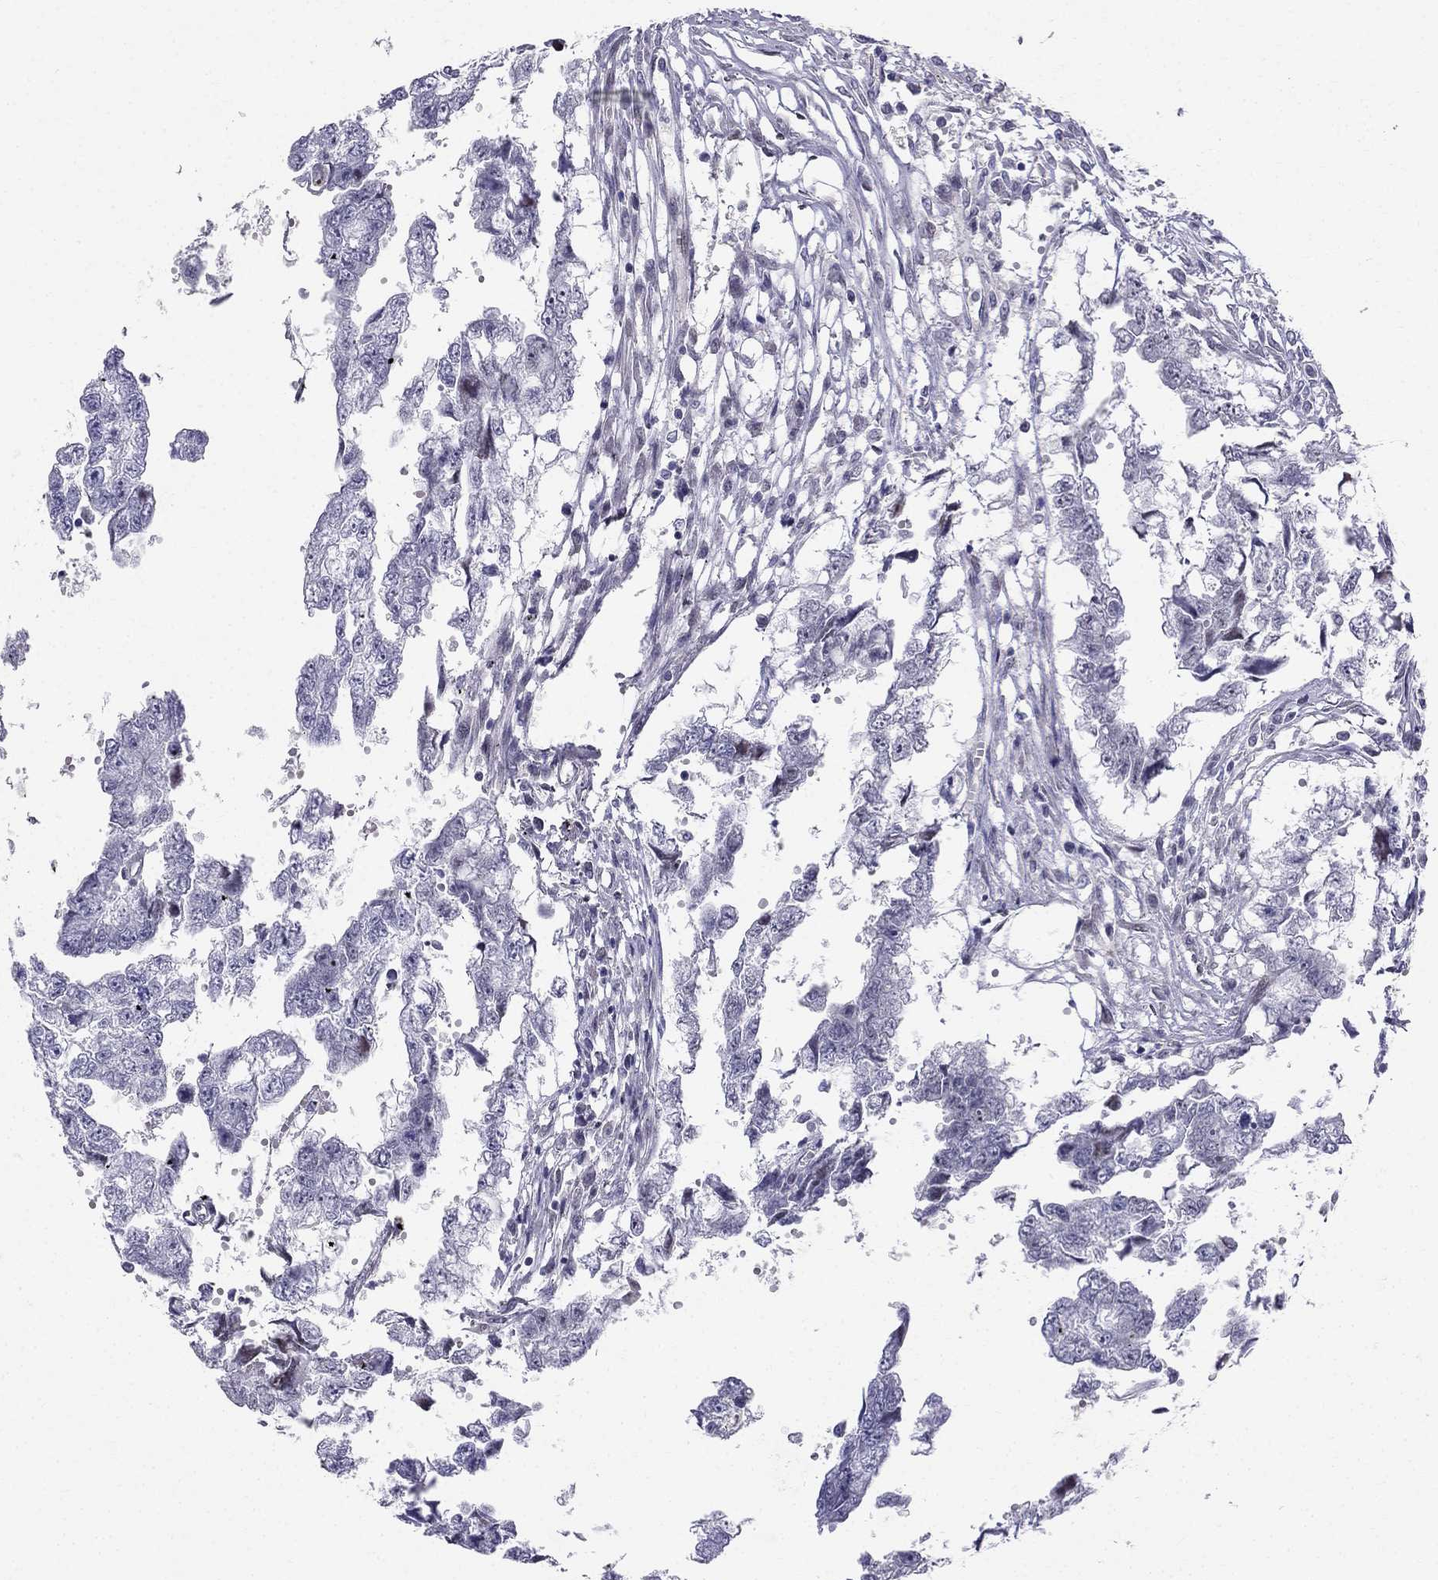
{"staining": {"intensity": "negative", "quantity": "none", "location": "none"}, "tissue": "testis cancer", "cell_type": "Tumor cells", "image_type": "cancer", "snomed": [{"axis": "morphology", "description": "Carcinoma, Embryonal, NOS"}, {"axis": "morphology", "description": "Teratoma, malignant, NOS"}, {"axis": "topography", "description": "Testis"}], "caption": "Tumor cells are negative for protein expression in human embryonal carcinoma (testis).", "gene": "BAG5", "patient": {"sex": "male", "age": 44}}